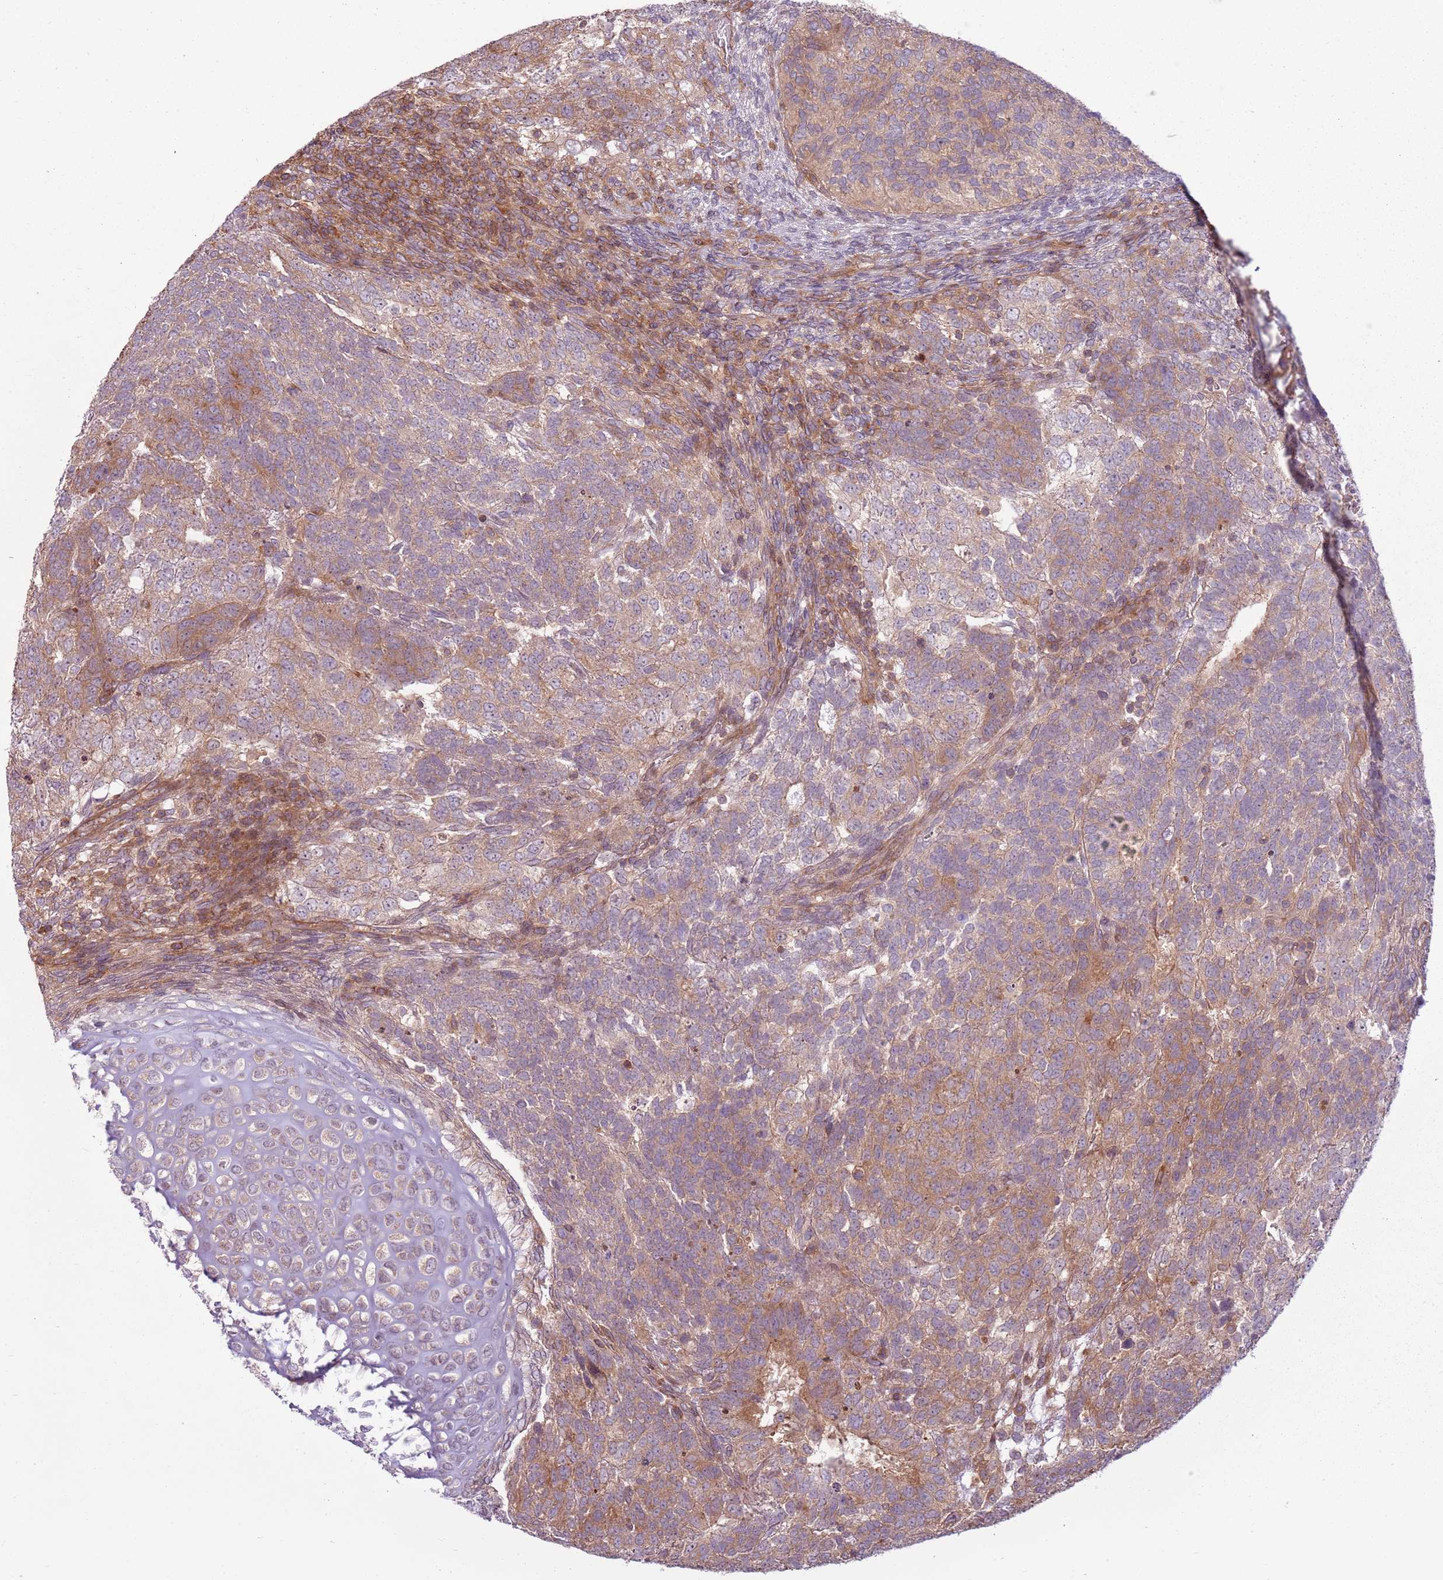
{"staining": {"intensity": "moderate", "quantity": "25%-75%", "location": "cytoplasmic/membranous"}, "tissue": "testis cancer", "cell_type": "Tumor cells", "image_type": "cancer", "snomed": [{"axis": "morphology", "description": "Carcinoma, Embryonal, NOS"}, {"axis": "topography", "description": "Testis"}], "caption": "Immunohistochemistry (IHC) (DAB (3,3'-diaminobenzidine)) staining of human testis cancer reveals moderate cytoplasmic/membranous protein staining in approximately 25%-75% of tumor cells.", "gene": "RPL21", "patient": {"sex": "male", "age": 23}}